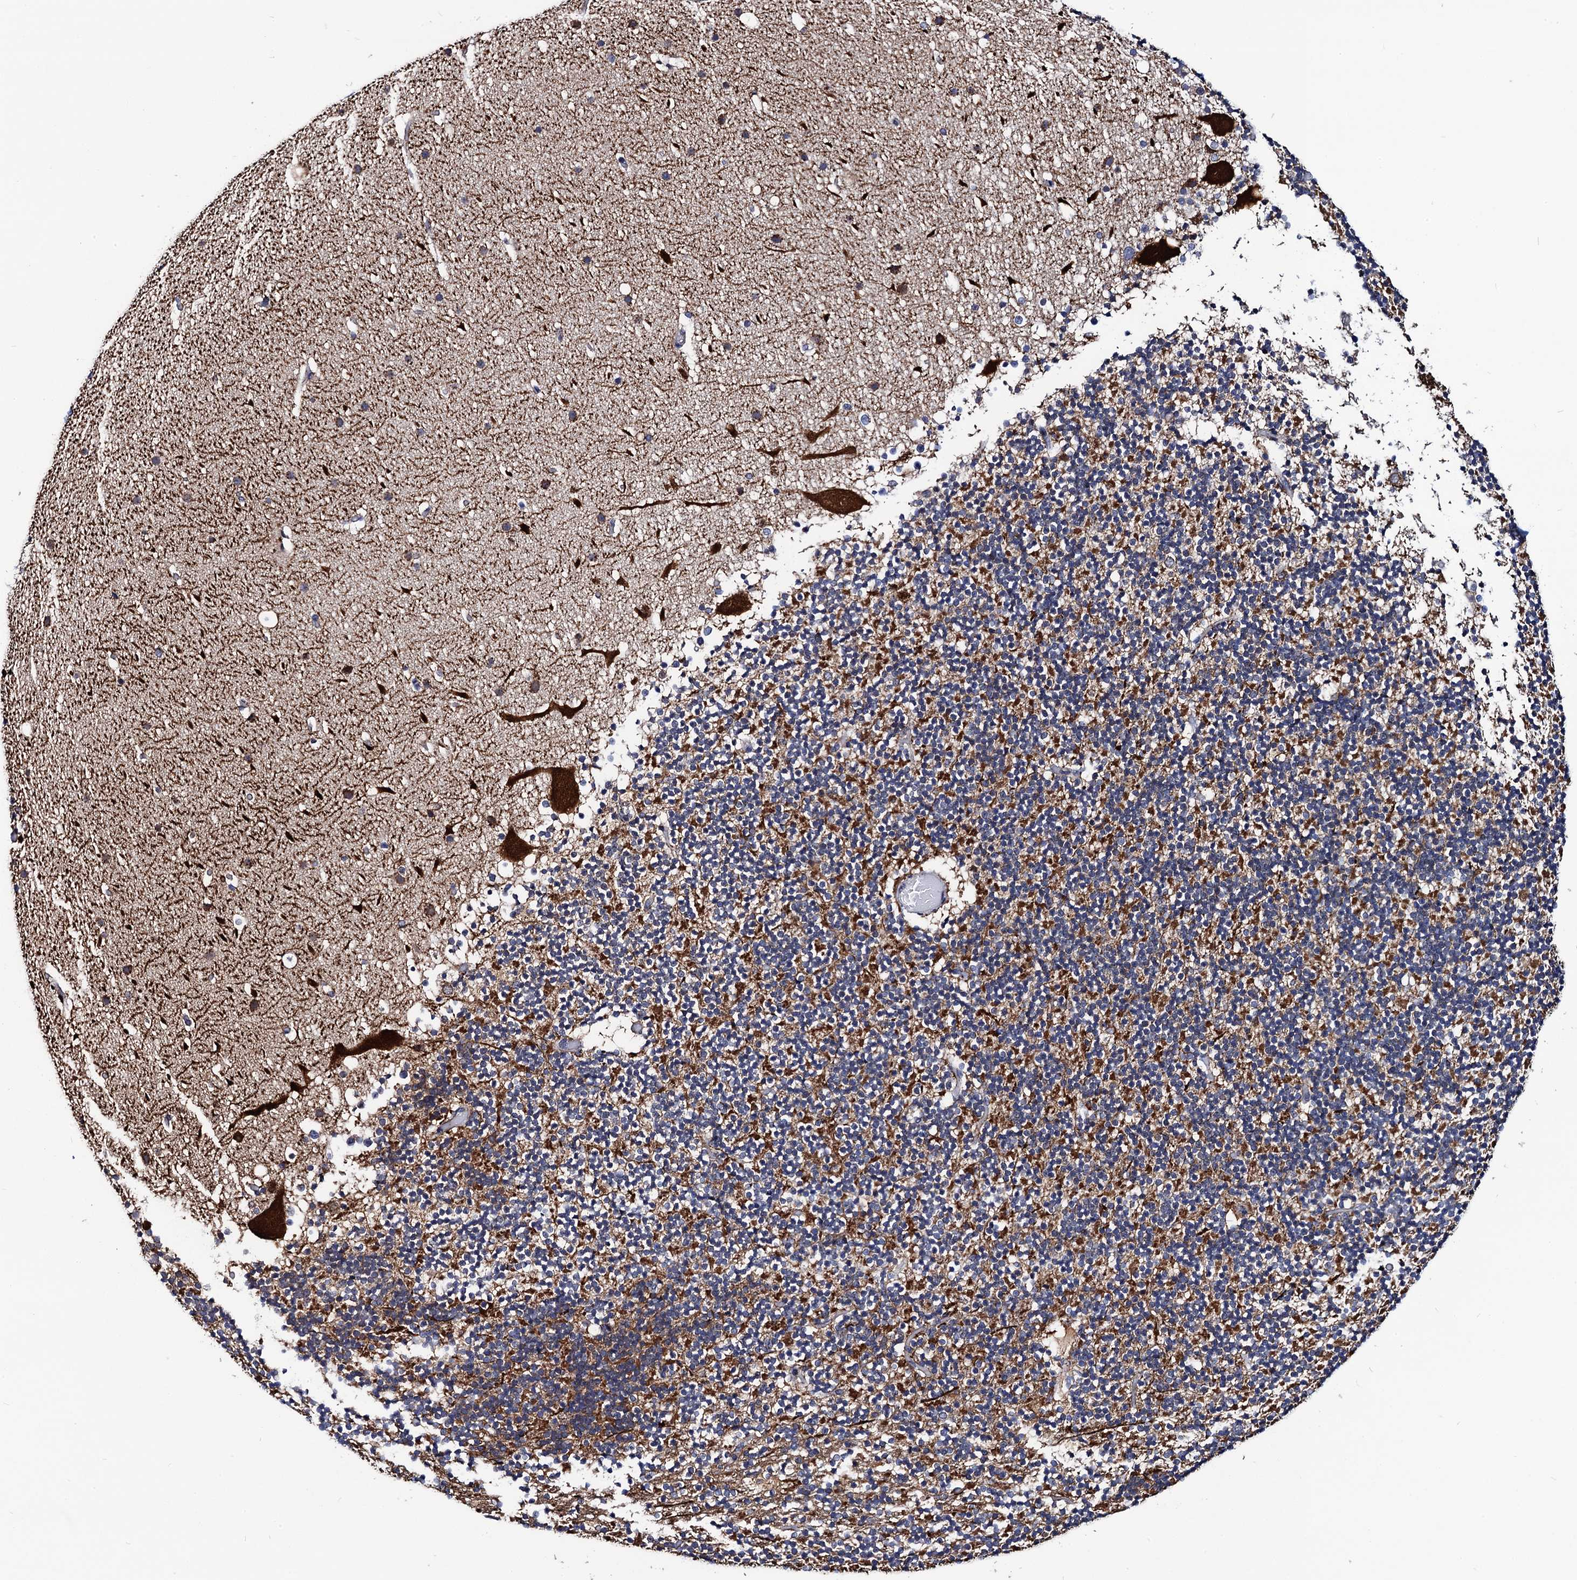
{"staining": {"intensity": "moderate", "quantity": "25%-75%", "location": "cytoplasmic/membranous"}, "tissue": "cerebellum", "cell_type": "Cells in granular layer", "image_type": "normal", "snomed": [{"axis": "morphology", "description": "Normal tissue, NOS"}, {"axis": "topography", "description": "Cerebellum"}], "caption": "IHC (DAB) staining of unremarkable cerebellum reveals moderate cytoplasmic/membranous protein positivity in approximately 25%-75% of cells in granular layer. The staining is performed using DAB brown chromogen to label protein expression. The nuclei are counter-stained blue using hematoxylin.", "gene": "PTCD3", "patient": {"sex": "male", "age": 57}}